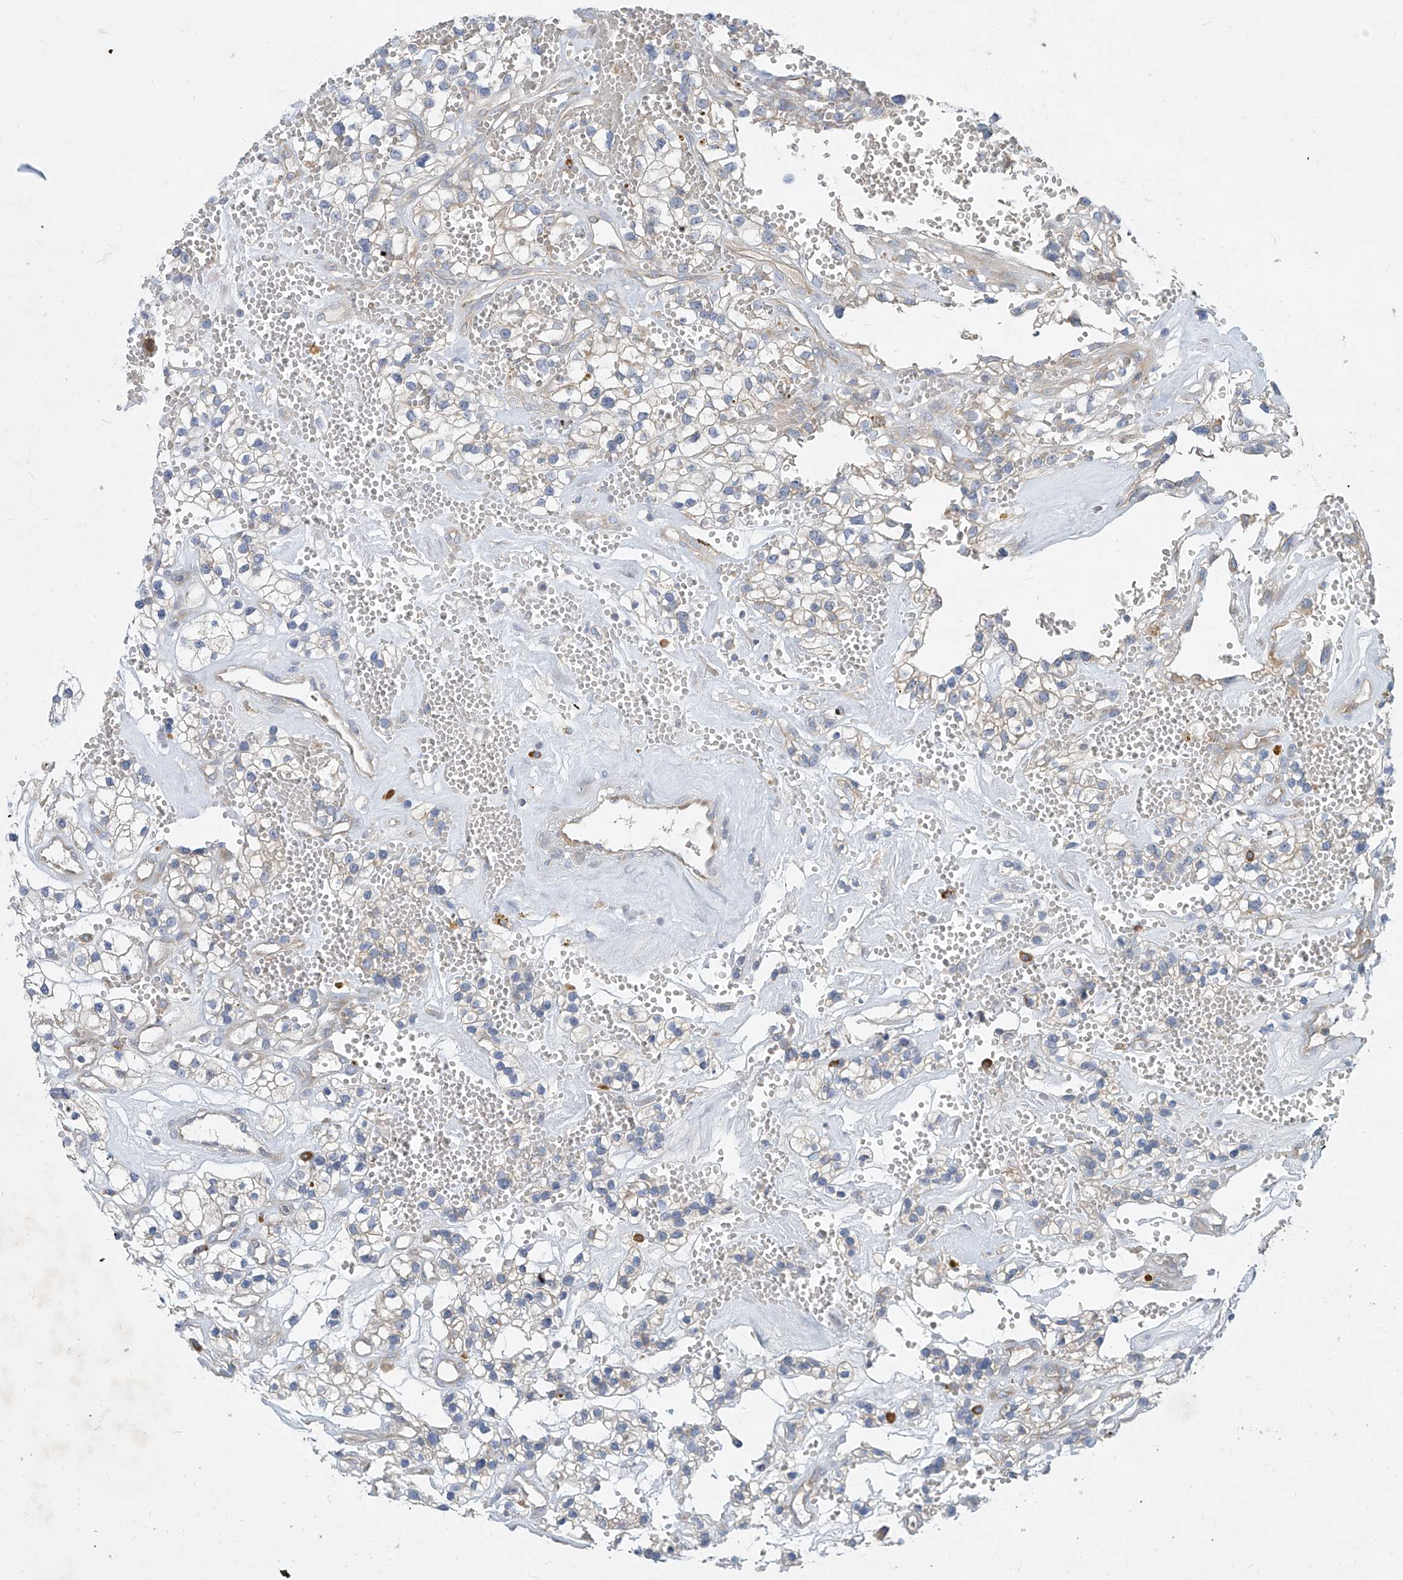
{"staining": {"intensity": "negative", "quantity": "none", "location": "none"}, "tissue": "renal cancer", "cell_type": "Tumor cells", "image_type": "cancer", "snomed": [{"axis": "morphology", "description": "Adenocarcinoma, NOS"}, {"axis": "topography", "description": "Kidney"}], "caption": "Human renal cancer (adenocarcinoma) stained for a protein using IHC demonstrates no expression in tumor cells.", "gene": "DGKQ", "patient": {"sex": "female", "age": 57}}